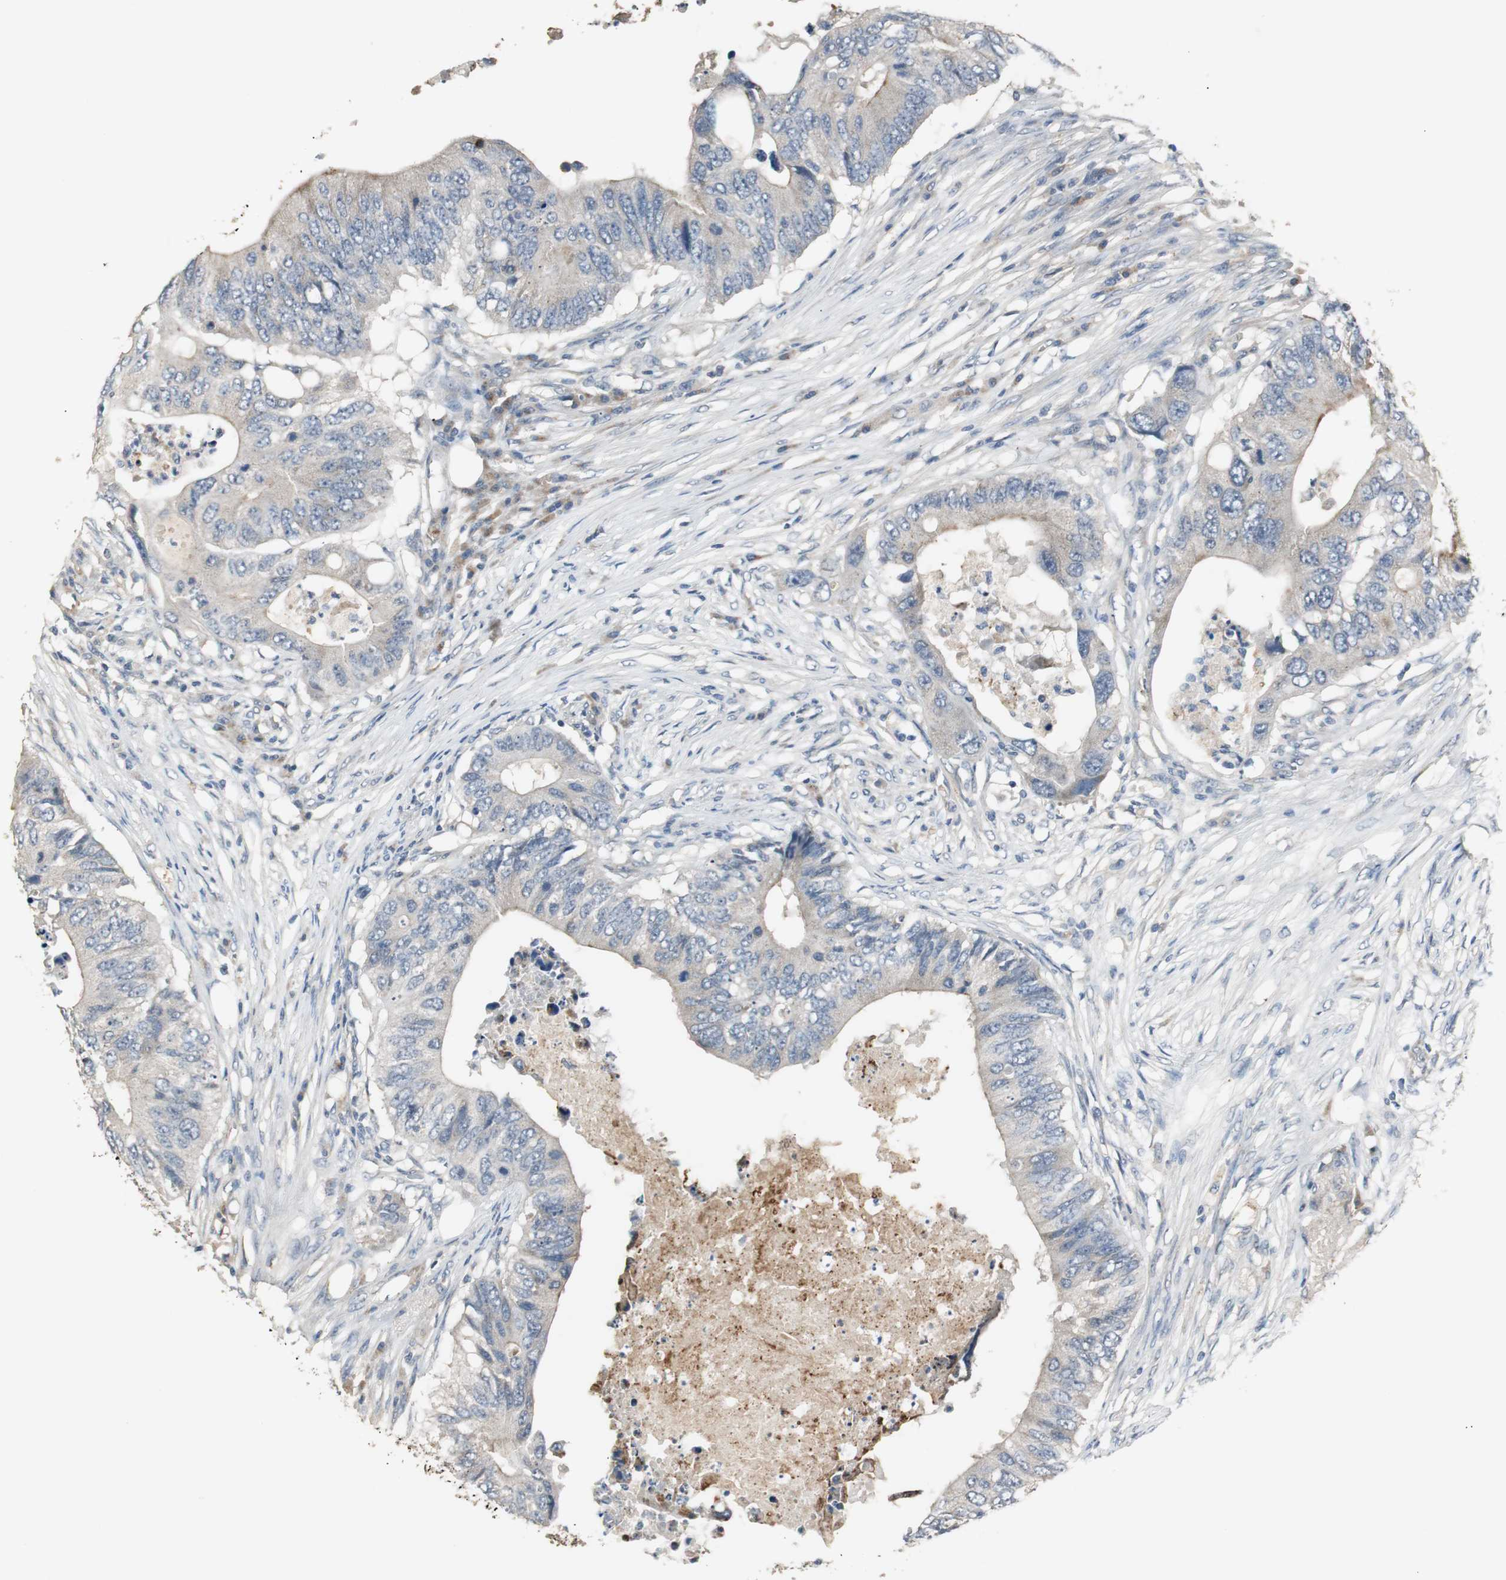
{"staining": {"intensity": "weak", "quantity": "25%-75%", "location": "cytoplasmic/membranous"}, "tissue": "colorectal cancer", "cell_type": "Tumor cells", "image_type": "cancer", "snomed": [{"axis": "morphology", "description": "Adenocarcinoma, NOS"}, {"axis": "topography", "description": "Colon"}], "caption": "High-magnification brightfield microscopy of colorectal adenocarcinoma stained with DAB (brown) and counterstained with hematoxylin (blue). tumor cells exhibit weak cytoplasmic/membranous staining is present in about25%-75% of cells. (DAB (3,3'-diaminobenzidine) IHC, brown staining for protein, blue staining for nuclei).", "gene": "PTPRN2", "patient": {"sex": "male", "age": 71}}